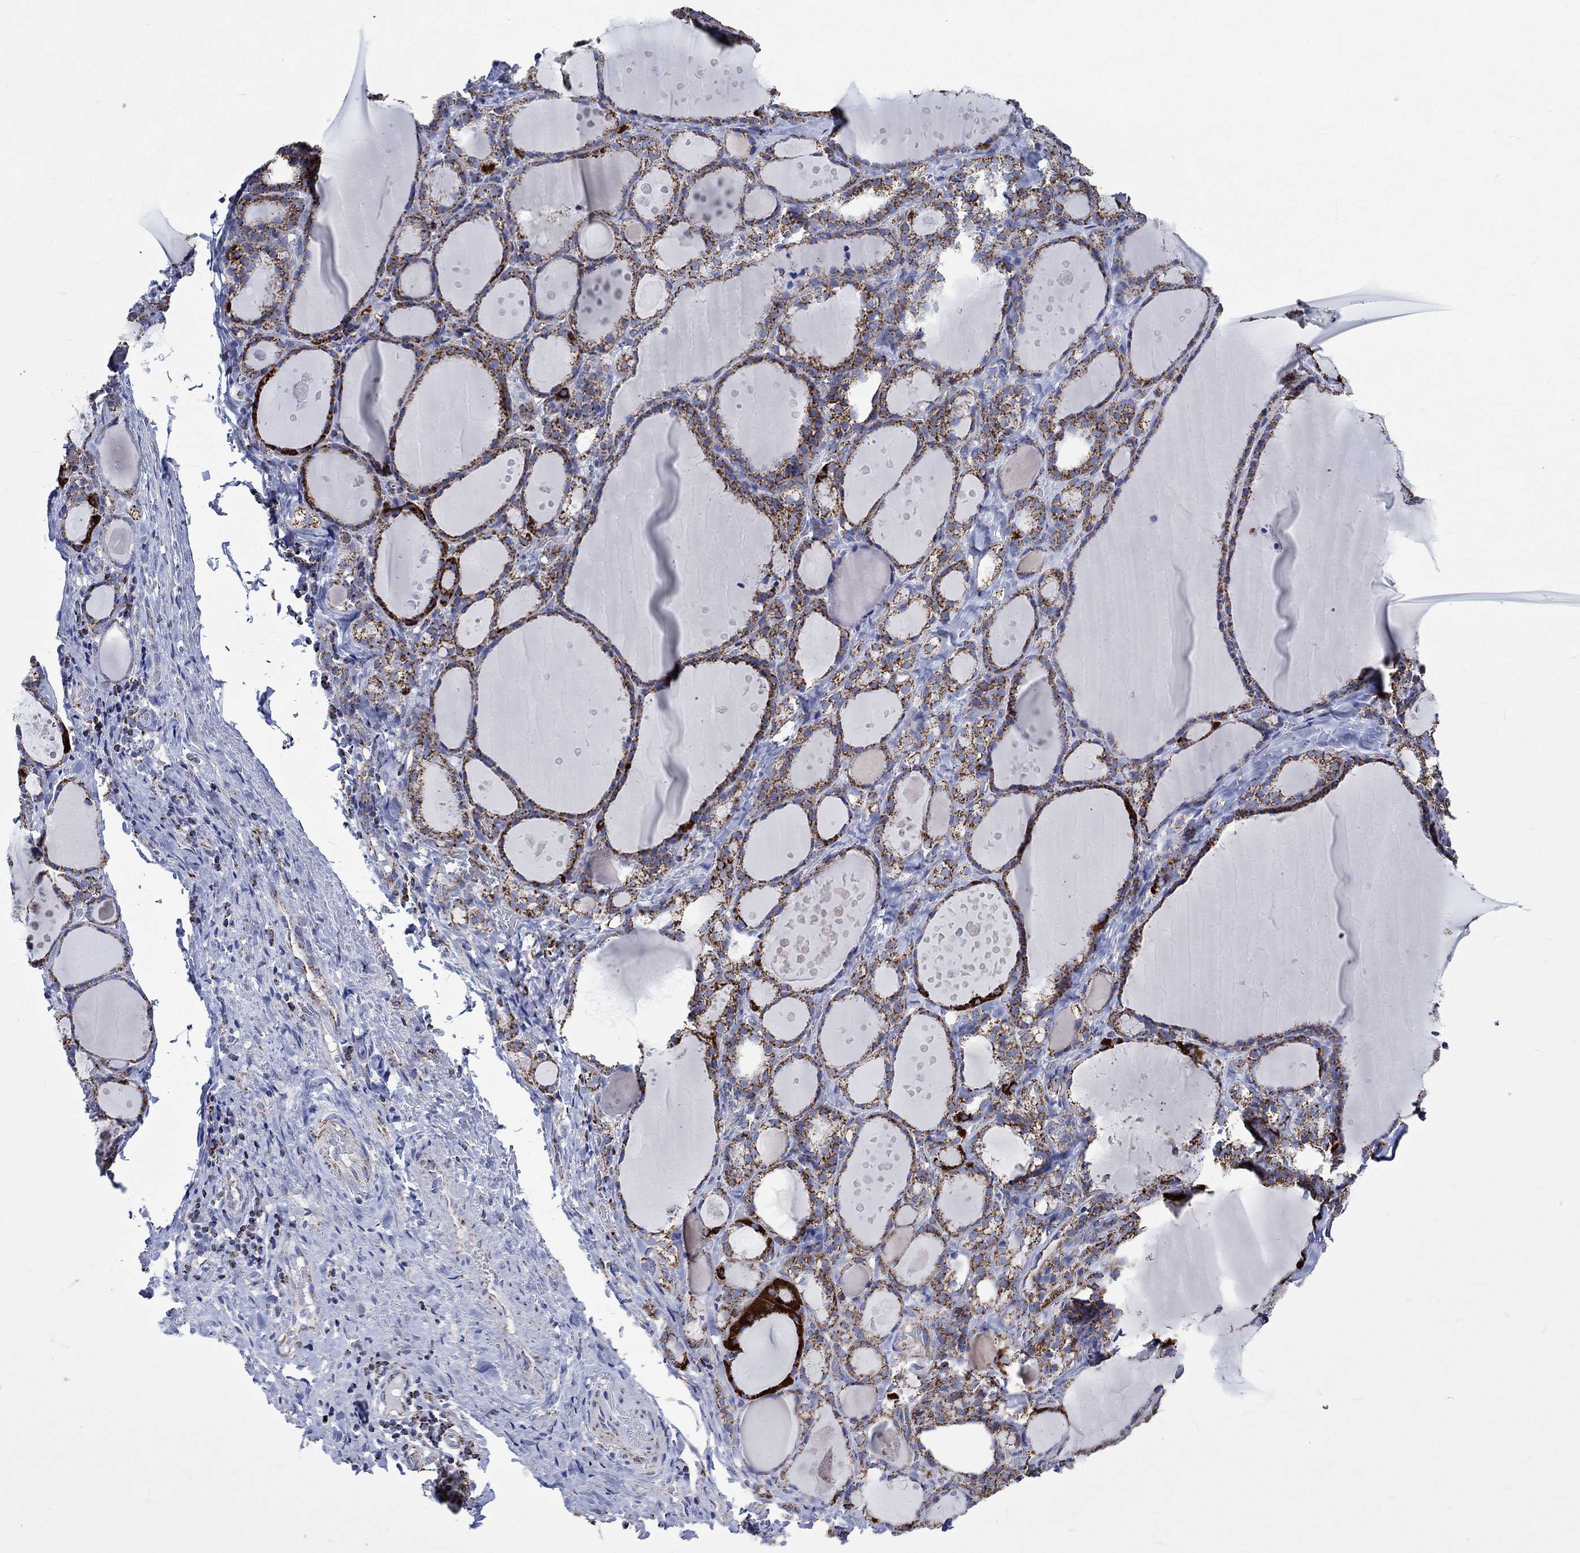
{"staining": {"intensity": "strong", "quantity": ">75%", "location": "cytoplasmic/membranous"}, "tissue": "thyroid gland", "cell_type": "Glandular cells", "image_type": "normal", "snomed": [{"axis": "morphology", "description": "Normal tissue, NOS"}, {"axis": "topography", "description": "Thyroid gland"}], "caption": "Unremarkable thyroid gland displays strong cytoplasmic/membranous expression in about >75% of glandular cells, visualized by immunohistochemistry. (Stains: DAB in brown, nuclei in blue, Microscopy: brightfield microscopy at high magnification).", "gene": "RCE1", "patient": {"sex": "male", "age": 68}}